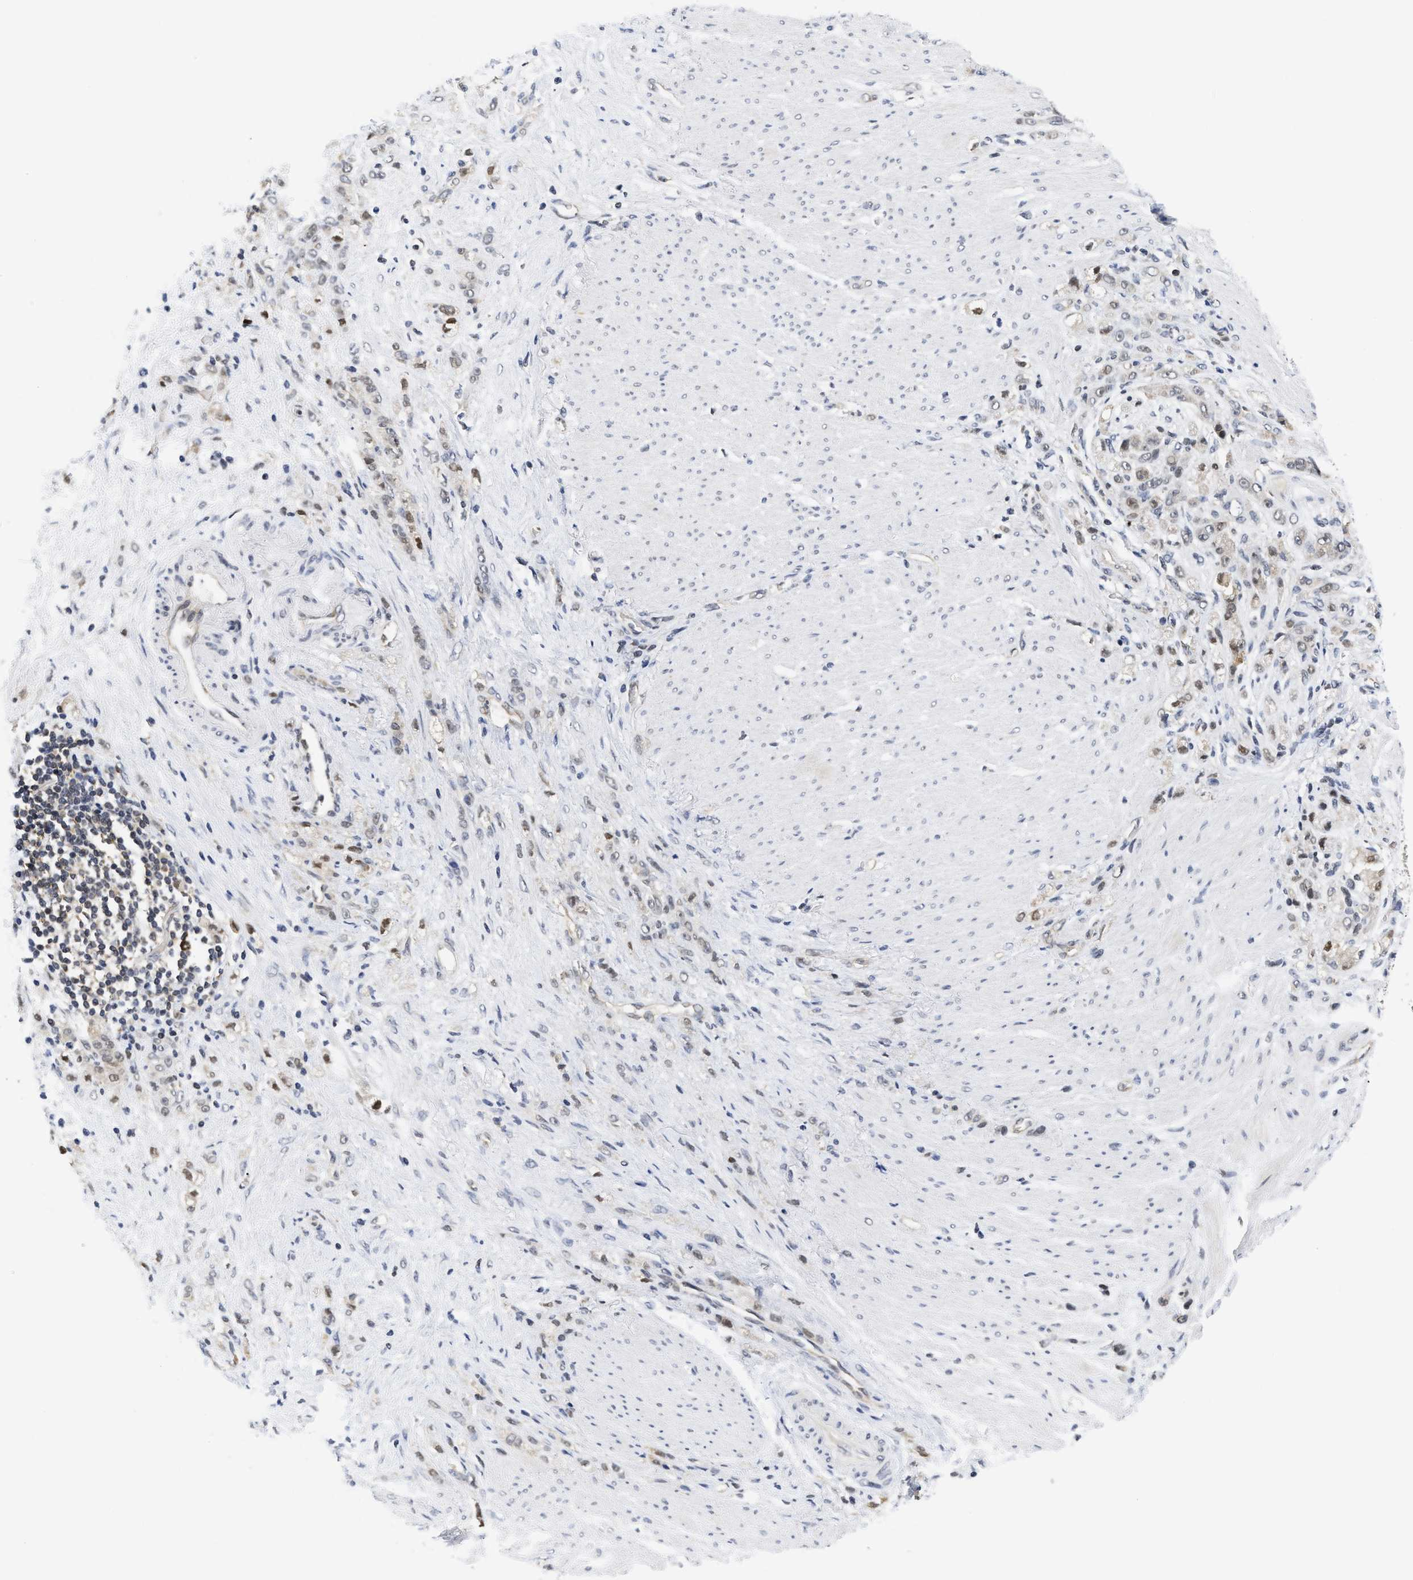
{"staining": {"intensity": "weak", "quantity": "<25%", "location": "cytoplasmic/membranous,nuclear"}, "tissue": "stomach cancer", "cell_type": "Tumor cells", "image_type": "cancer", "snomed": [{"axis": "morphology", "description": "Adenocarcinoma, NOS"}, {"axis": "topography", "description": "Stomach"}], "caption": "There is no significant expression in tumor cells of stomach cancer. (IHC, brightfield microscopy, high magnification).", "gene": "HIF1A", "patient": {"sex": "male", "age": 82}}